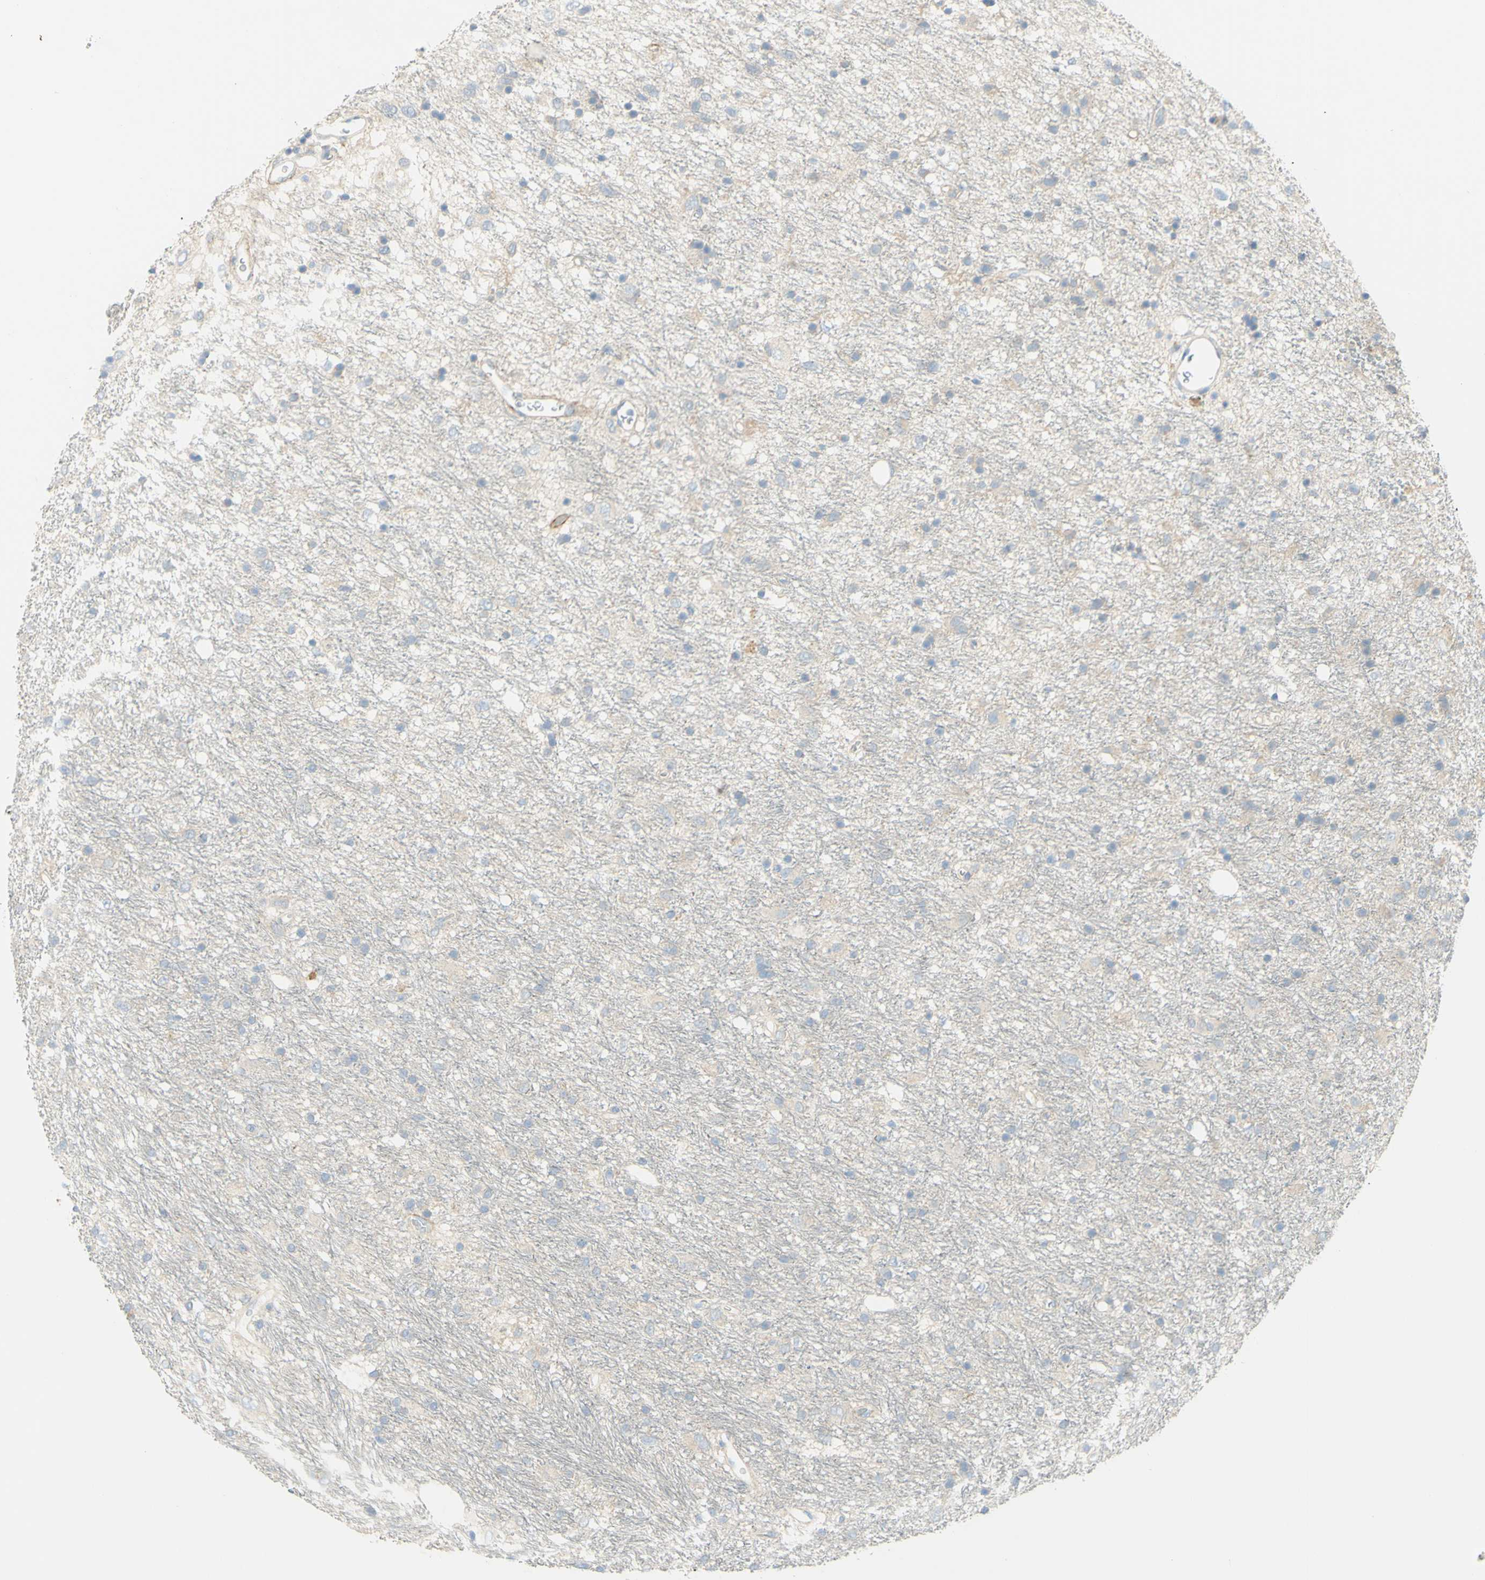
{"staining": {"intensity": "negative", "quantity": "none", "location": "none"}, "tissue": "glioma", "cell_type": "Tumor cells", "image_type": "cancer", "snomed": [{"axis": "morphology", "description": "Glioma, malignant, Low grade"}, {"axis": "topography", "description": "Brain"}], "caption": "The photomicrograph demonstrates no significant staining in tumor cells of glioma.", "gene": "GCNT3", "patient": {"sex": "male", "age": 77}}